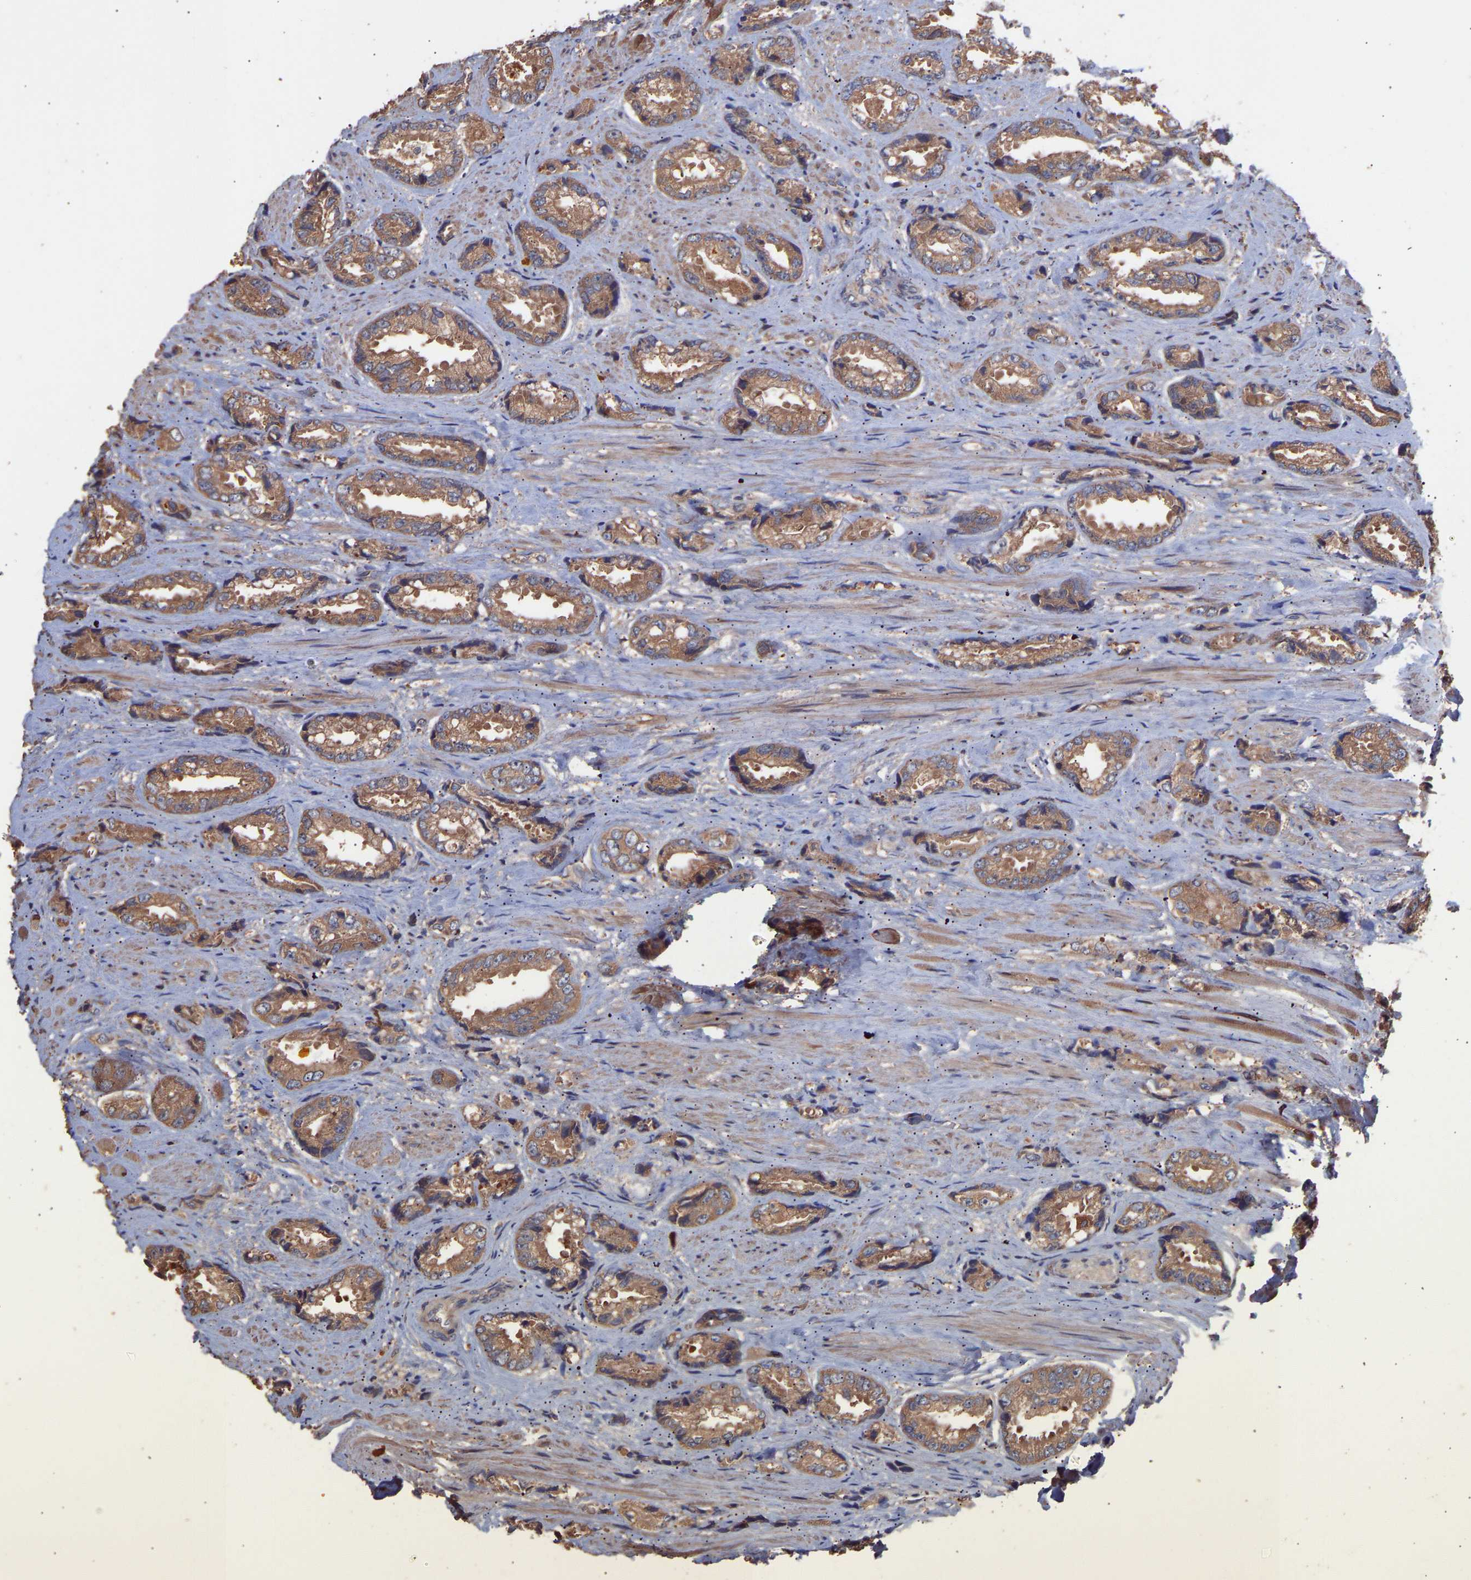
{"staining": {"intensity": "moderate", "quantity": ">75%", "location": "cytoplasmic/membranous"}, "tissue": "prostate cancer", "cell_type": "Tumor cells", "image_type": "cancer", "snomed": [{"axis": "morphology", "description": "Adenocarcinoma, High grade"}, {"axis": "topography", "description": "Prostate"}], "caption": "Prostate cancer was stained to show a protein in brown. There is medium levels of moderate cytoplasmic/membranous expression in about >75% of tumor cells.", "gene": "TMEM268", "patient": {"sex": "male", "age": 61}}